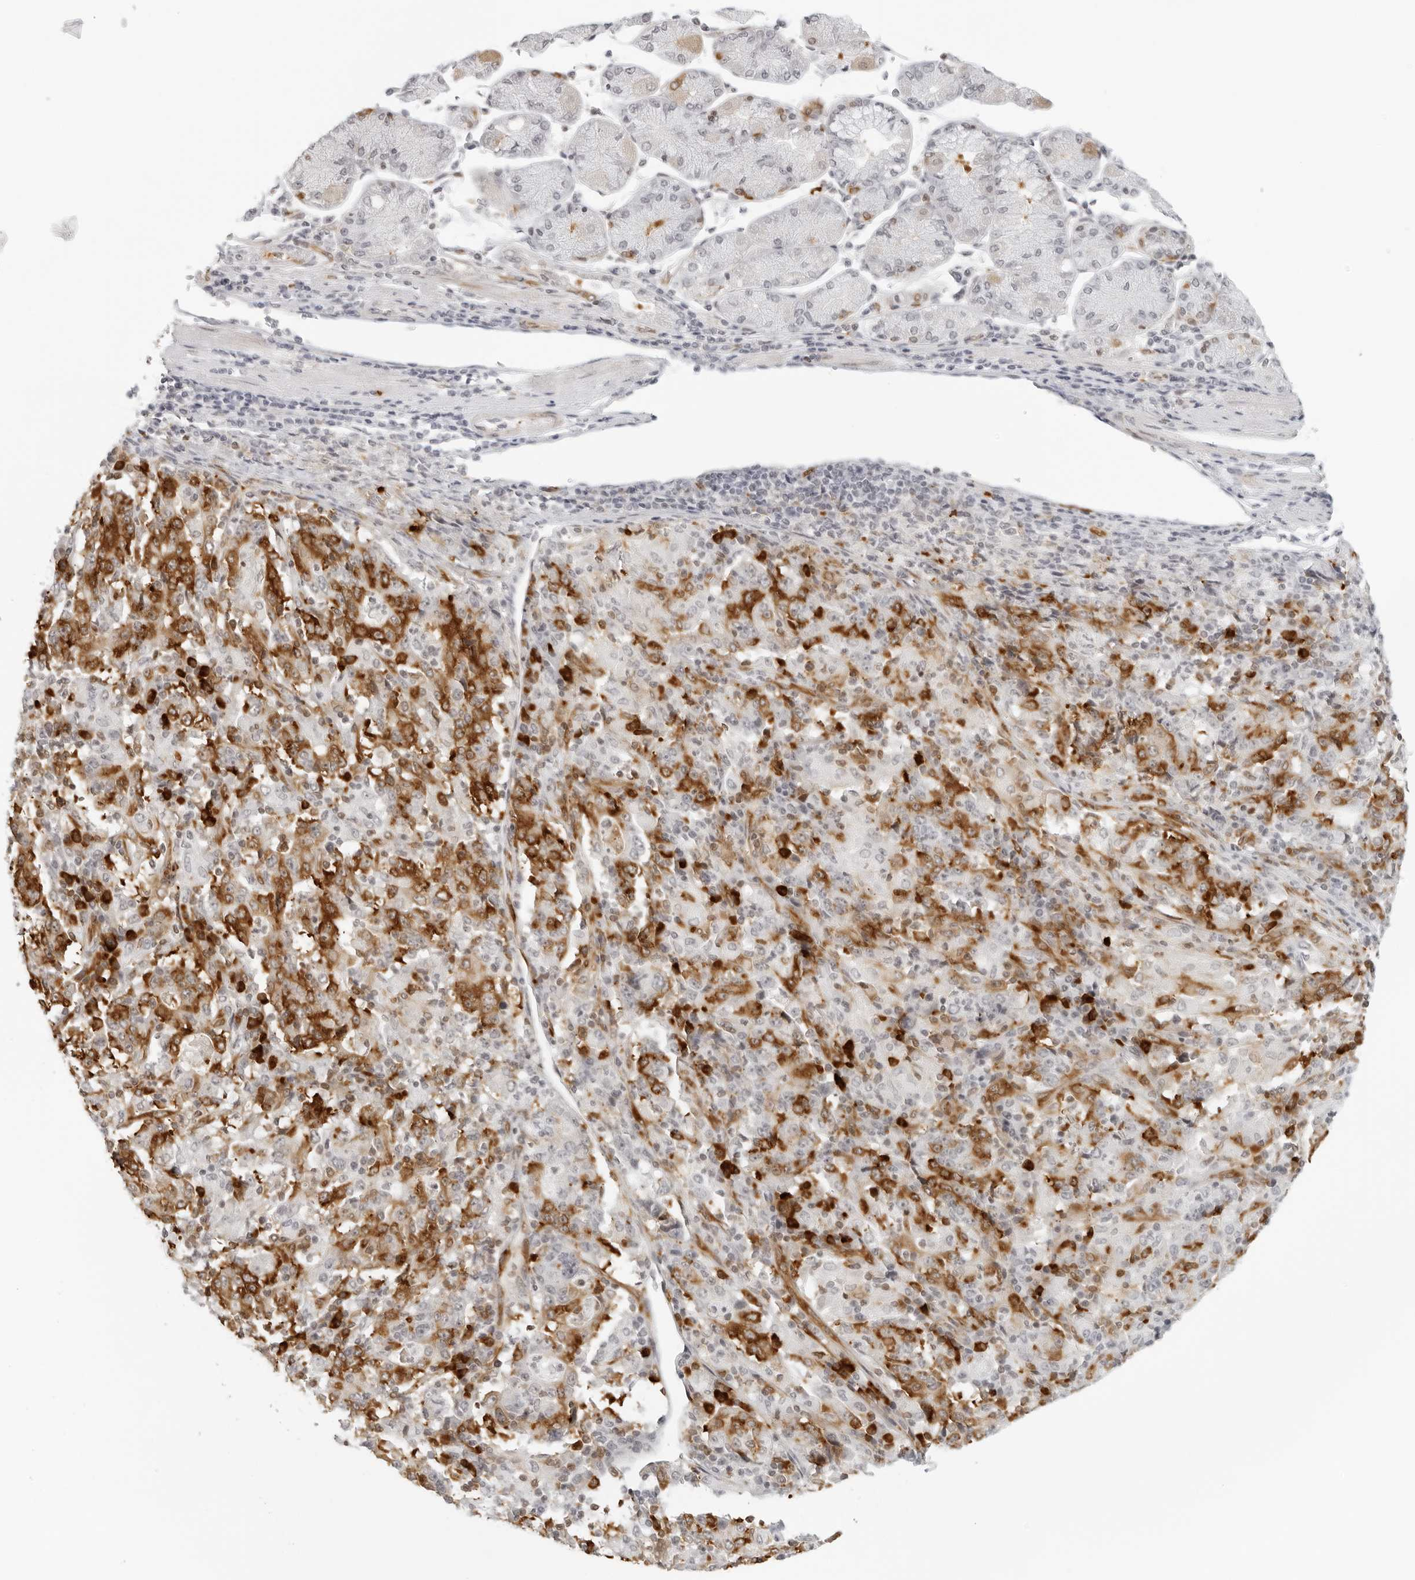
{"staining": {"intensity": "strong", "quantity": "25%-75%", "location": "cytoplasmic/membranous"}, "tissue": "stomach cancer", "cell_type": "Tumor cells", "image_type": "cancer", "snomed": [{"axis": "morphology", "description": "Normal tissue, NOS"}, {"axis": "morphology", "description": "Adenocarcinoma, NOS"}, {"axis": "topography", "description": "Stomach, upper"}, {"axis": "topography", "description": "Stomach"}], "caption": "An image of stomach adenocarcinoma stained for a protein exhibits strong cytoplasmic/membranous brown staining in tumor cells.", "gene": "EIF4G1", "patient": {"sex": "male", "age": 59}}